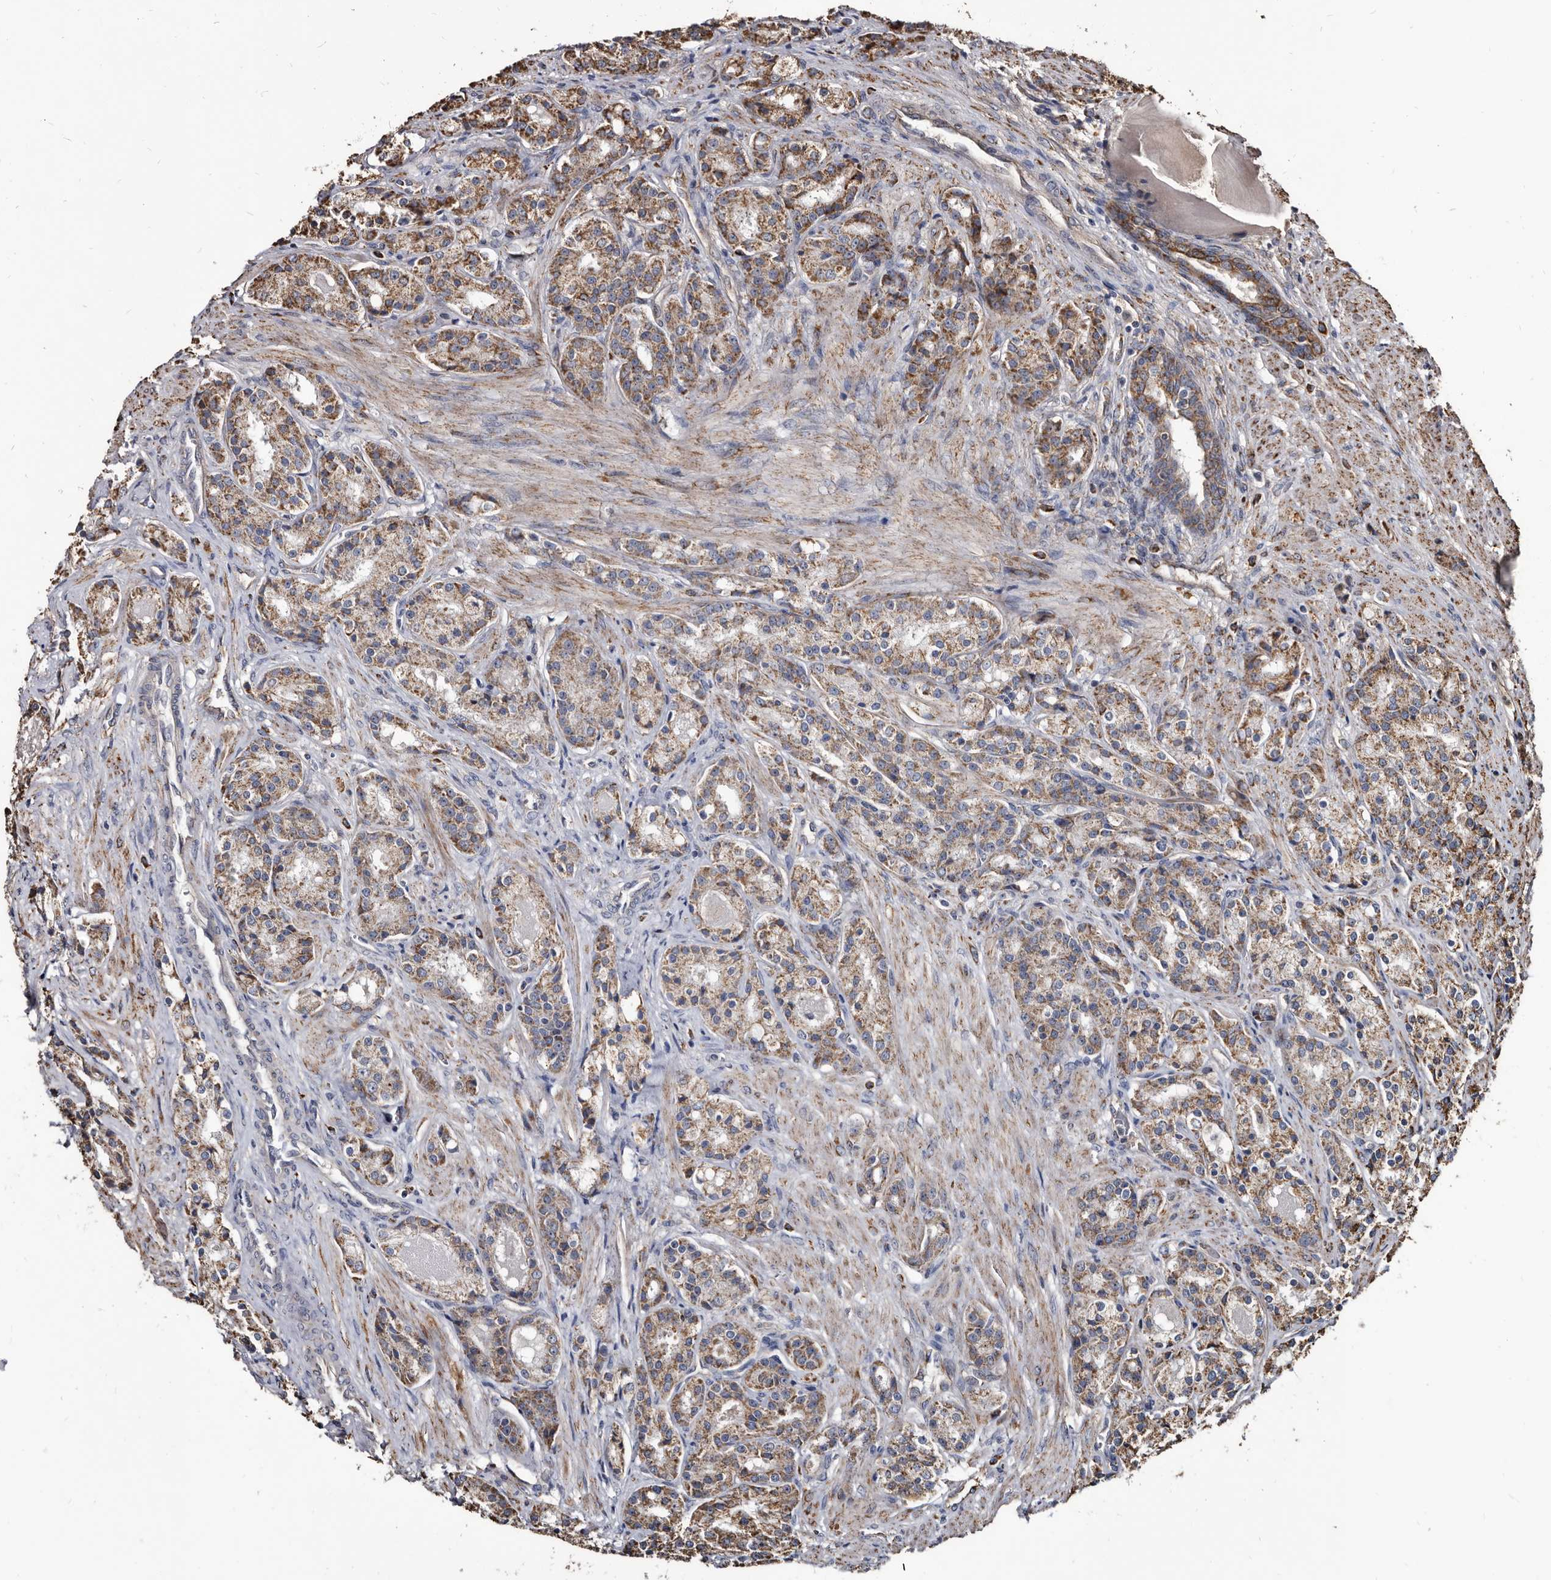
{"staining": {"intensity": "moderate", "quantity": ">75%", "location": "cytoplasmic/membranous"}, "tissue": "prostate cancer", "cell_type": "Tumor cells", "image_type": "cancer", "snomed": [{"axis": "morphology", "description": "Adenocarcinoma, High grade"}, {"axis": "topography", "description": "Prostate"}], "caption": "Brown immunohistochemical staining in human high-grade adenocarcinoma (prostate) reveals moderate cytoplasmic/membranous expression in about >75% of tumor cells.", "gene": "CTSA", "patient": {"sex": "male", "age": 60}}